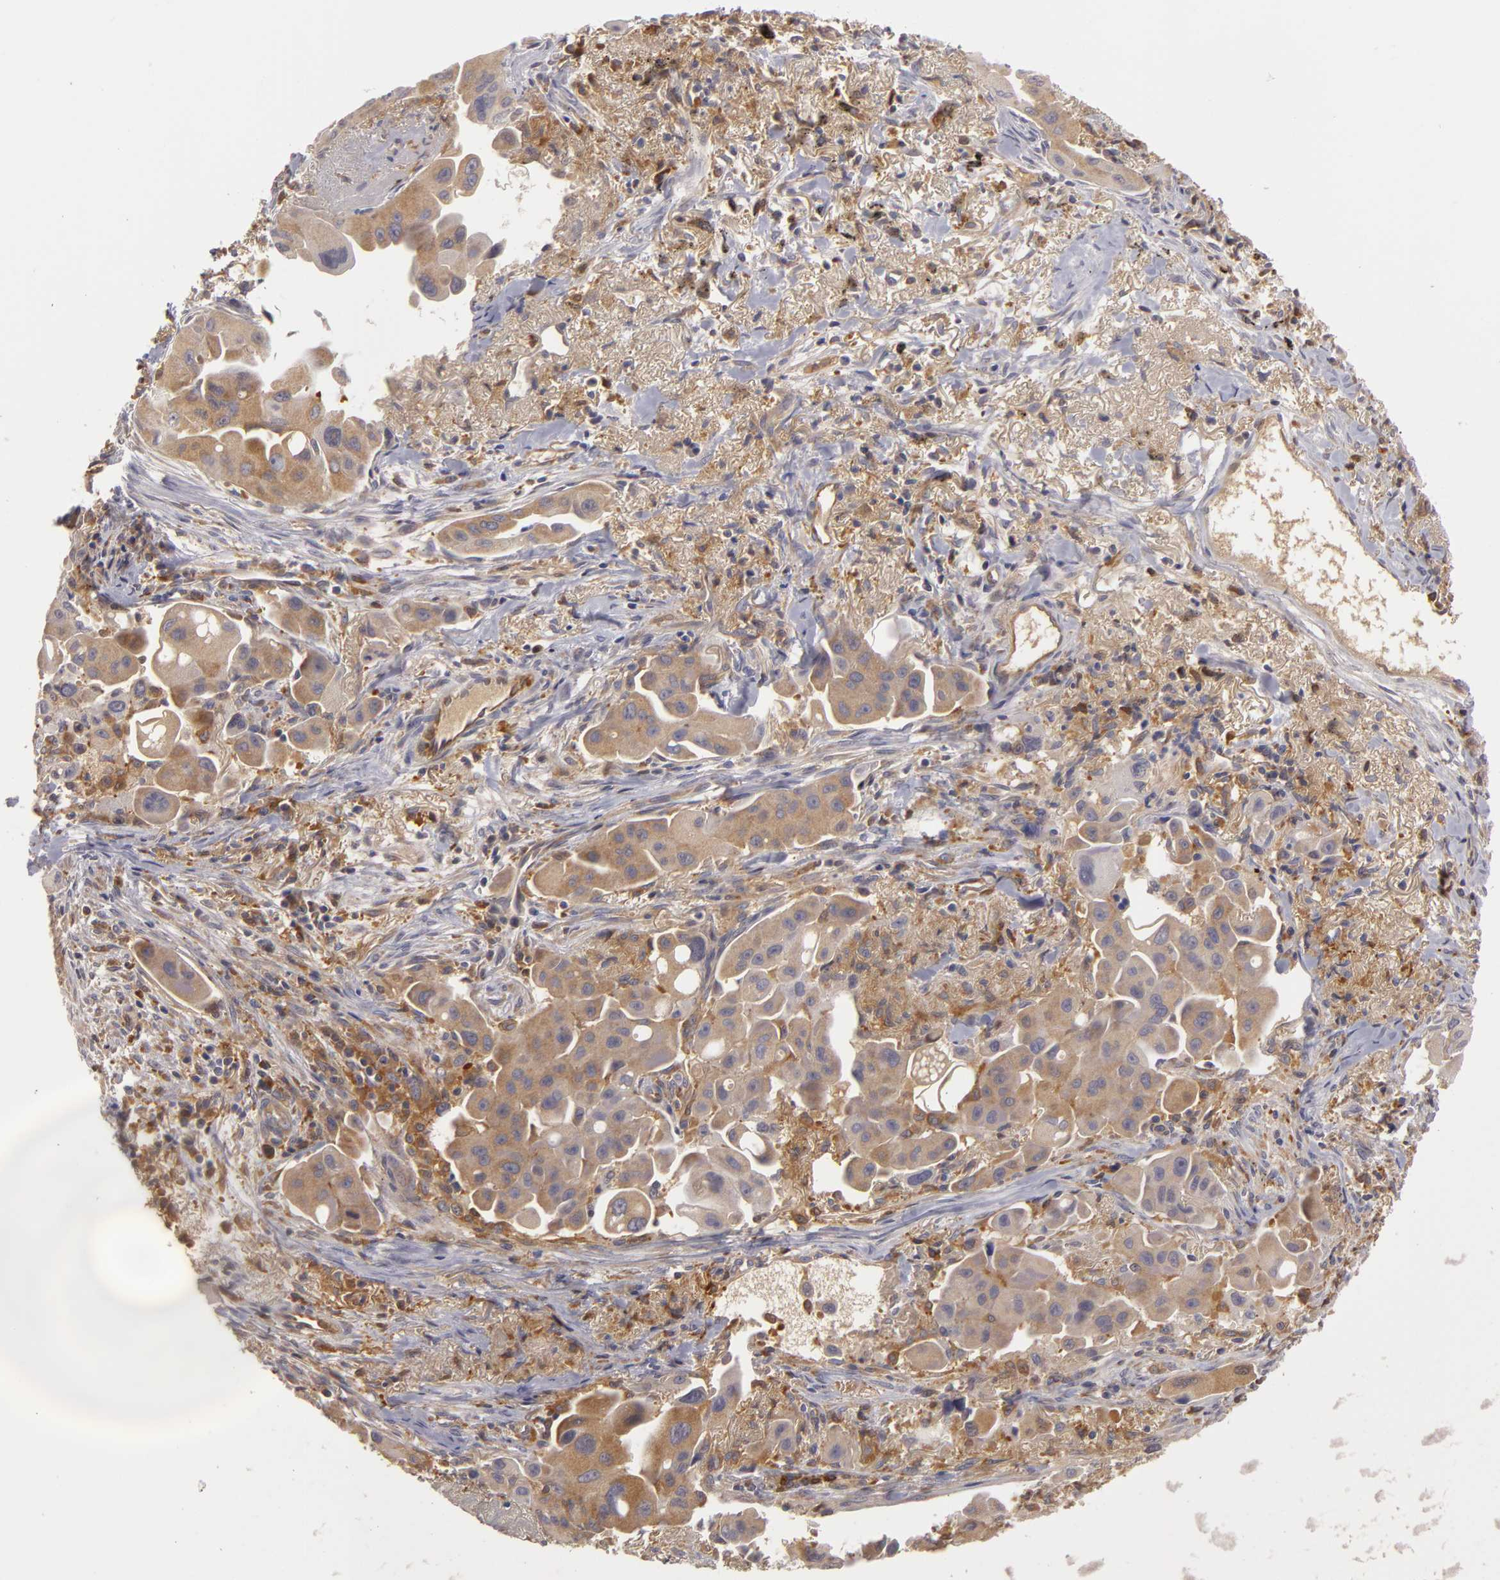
{"staining": {"intensity": "weak", "quantity": "25%-75%", "location": "cytoplasmic/membranous"}, "tissue": "lung cancer", "cell_type": "Tumor cells", "image_type": "cancer", "snomed": [{"axis": "morphology", "description": "Adenocarcinoma, NOS"}, {"axis": "topography", "description": "Lung"}], "caption": "Approximately 25%-75% of tumor cells in lung cancer (adenocarcinoma) reveal weak cytoplasmic/membranous protein positivity as visualized by brown immunohistochemical staining.", "gene": "ZNF229", "patient": {"sex": "male", "age": 68}}